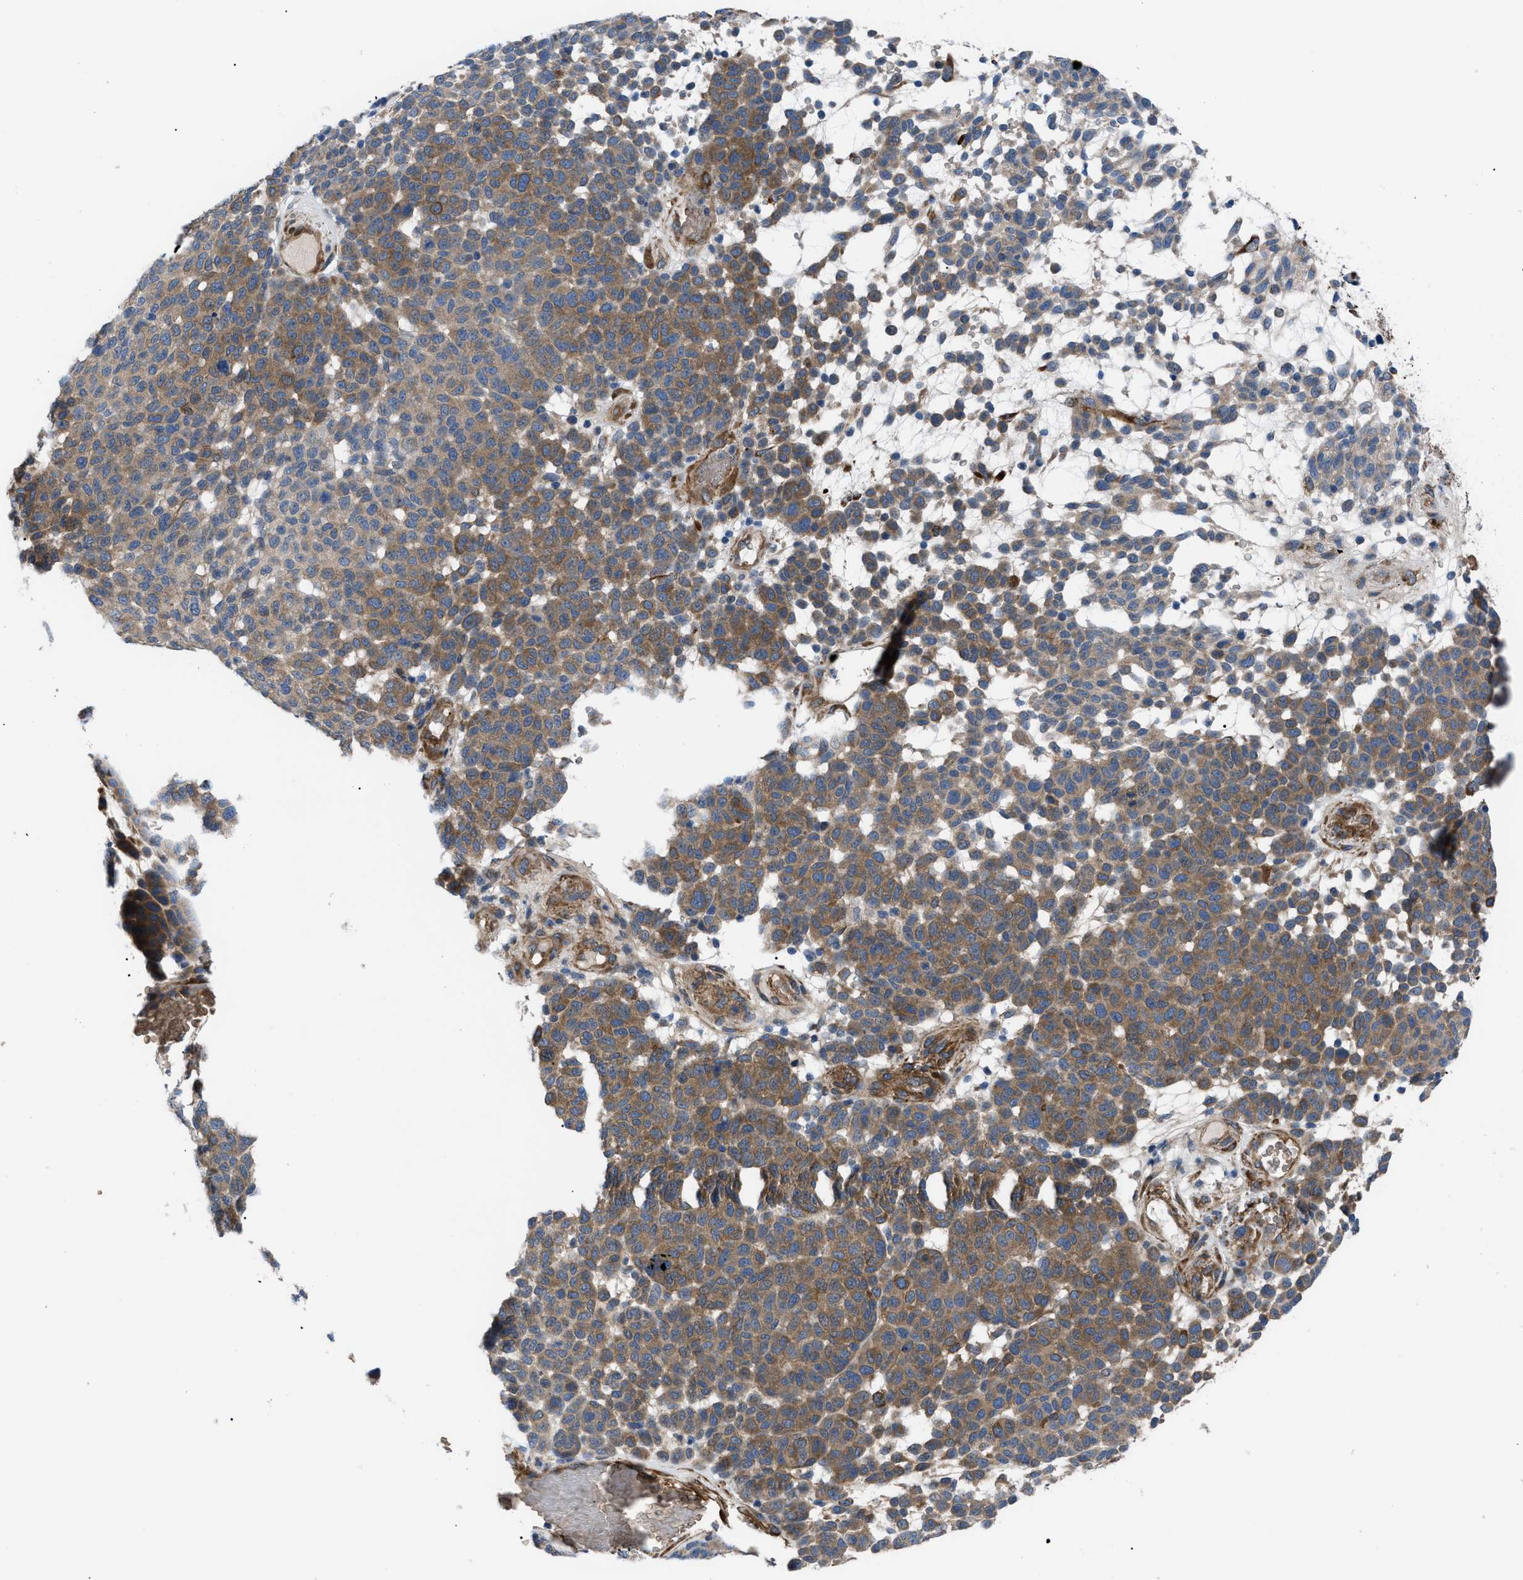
{"staining": {"intensity": "moderate", "quantity": ">75%", "location": "cytoplasmic/membranous"}, "tissue": "melanoma", "cell_type": "Tumor cells", "image_type": "cancer", "snomed": [{"axis": "morphology", "description": "Malignant melanoma, NOS"}, {"axis": "topography", "description": "Skin"}], "caption": "IHC micrograph of neoplastic tissue: human malignant melanoma stained using immunohistochemistry (IHC) reveals medium levels of moderate protein expression localized specifically in the cytoplasmic/membranous of tumor cells, appearing as a cytoplasmic/membranous brown color.", "gene": "MYO10", "patient": {"sex": "male", "age": 59}}